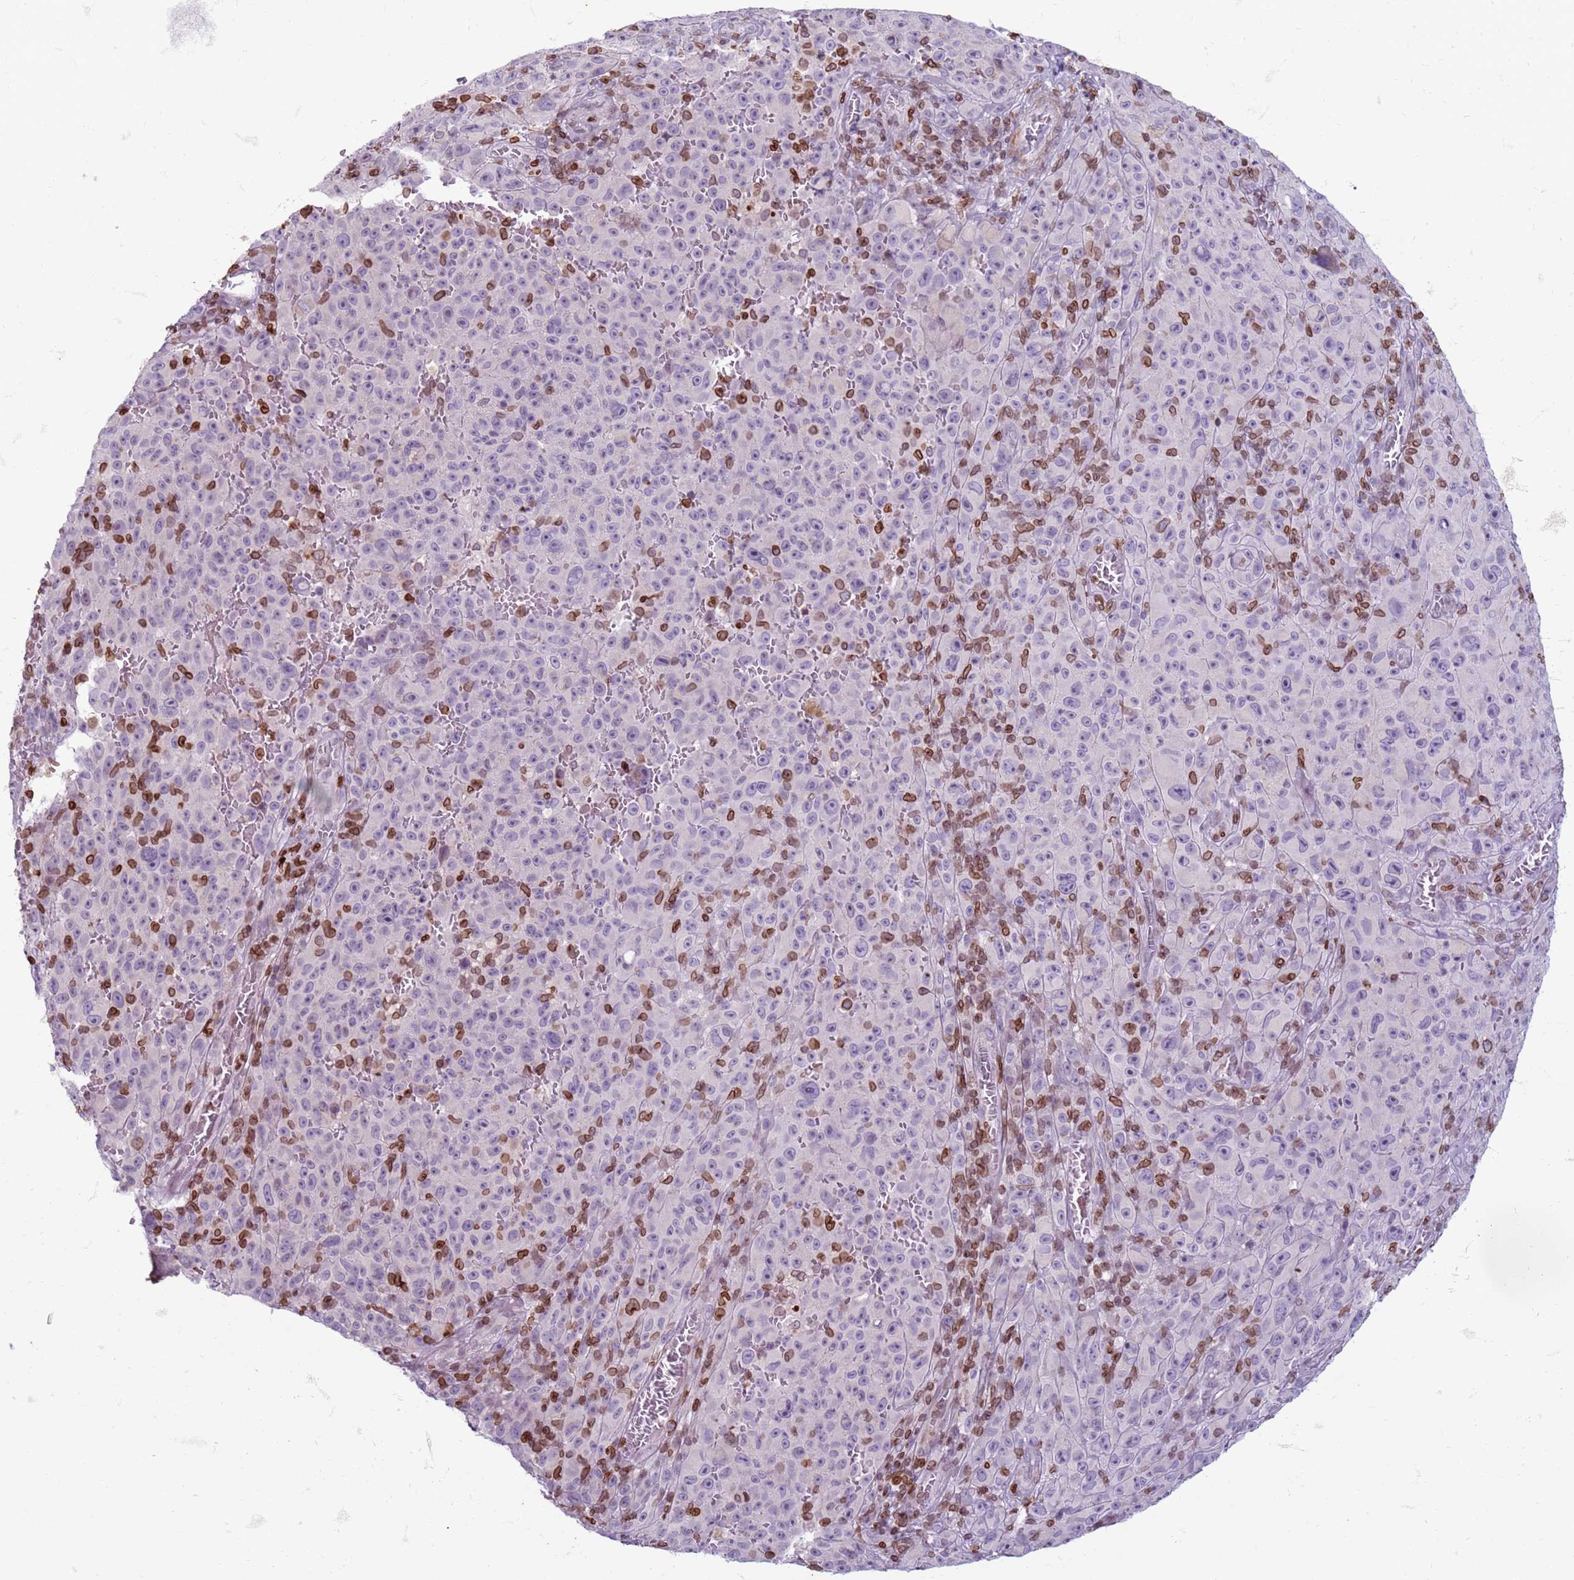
{"staining": {"intensity": "negative", "quantity": "none", "location": "none"}, "tissue": "melanoma", "cell_type": "Tumor cells", "image_type": "cancer", "snomed": [{"axis": "morphology", "description": "Malignant melanoma, NOS"}, {"axis": "topography", "description": "Skin"}], "caption": "High magnification brightfield microscopy of melanoma stained with DAB (brown) and counterstained with hematoxylin (blue): tumor cells show no significant positivity.", "gene": "METTL25B", "patient": {"sex": "female", "age": 82}}